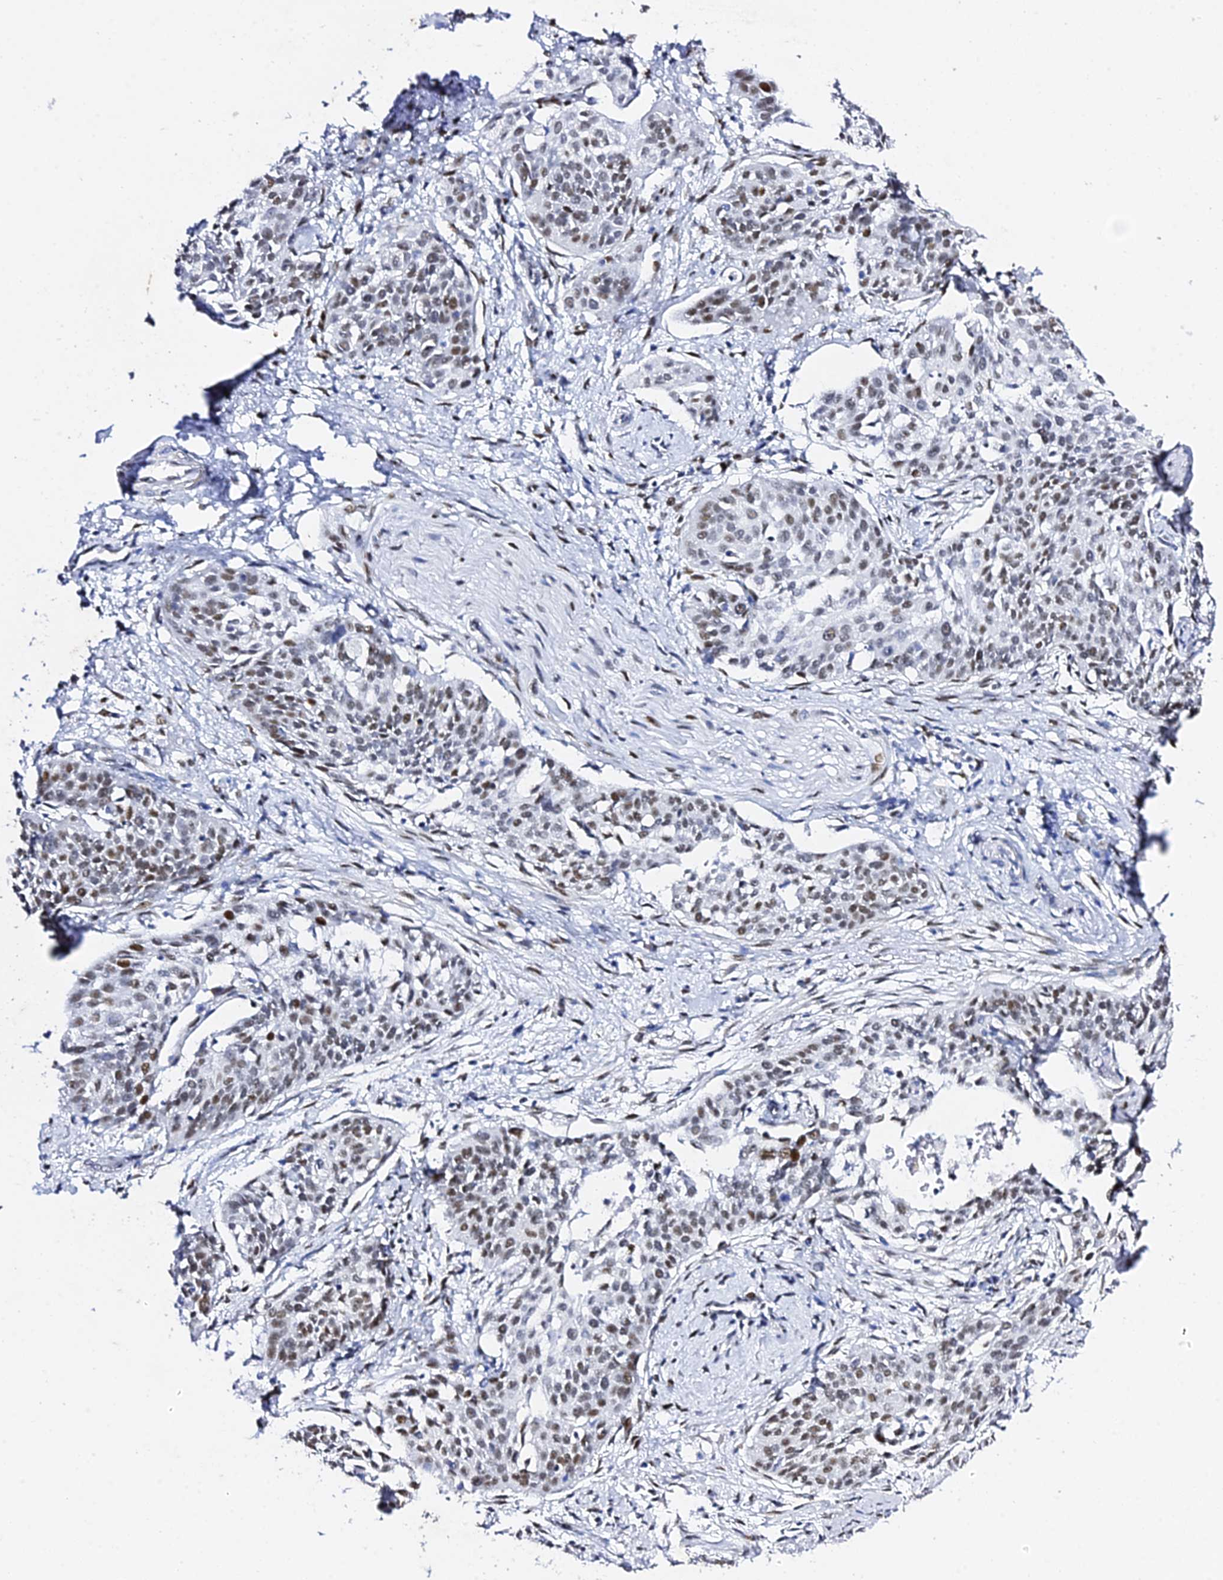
{"staining": {"intensity": "weak", "quantity": "<25%", "location": "nuclear"}, "tissue": "cervical cancer", "cell_type": "Tumor cells", "image_type": "cancer", "snomed": [{"axis": "morphology", "description": "Squamous cell carcinoma, NOS"}, {"axis": "topography", "description": "Cervix"}], "caption": "Immunohistochemistry (IHC) of cervical cancer (squamous cell carcinoma) demonstrates no expression in tumor cells. (Immunohistochemistry (IHC), brightfield microscopy, high magnification).", "gene": "POFUT2", "patient": {"sex": "female", "age": 44}}